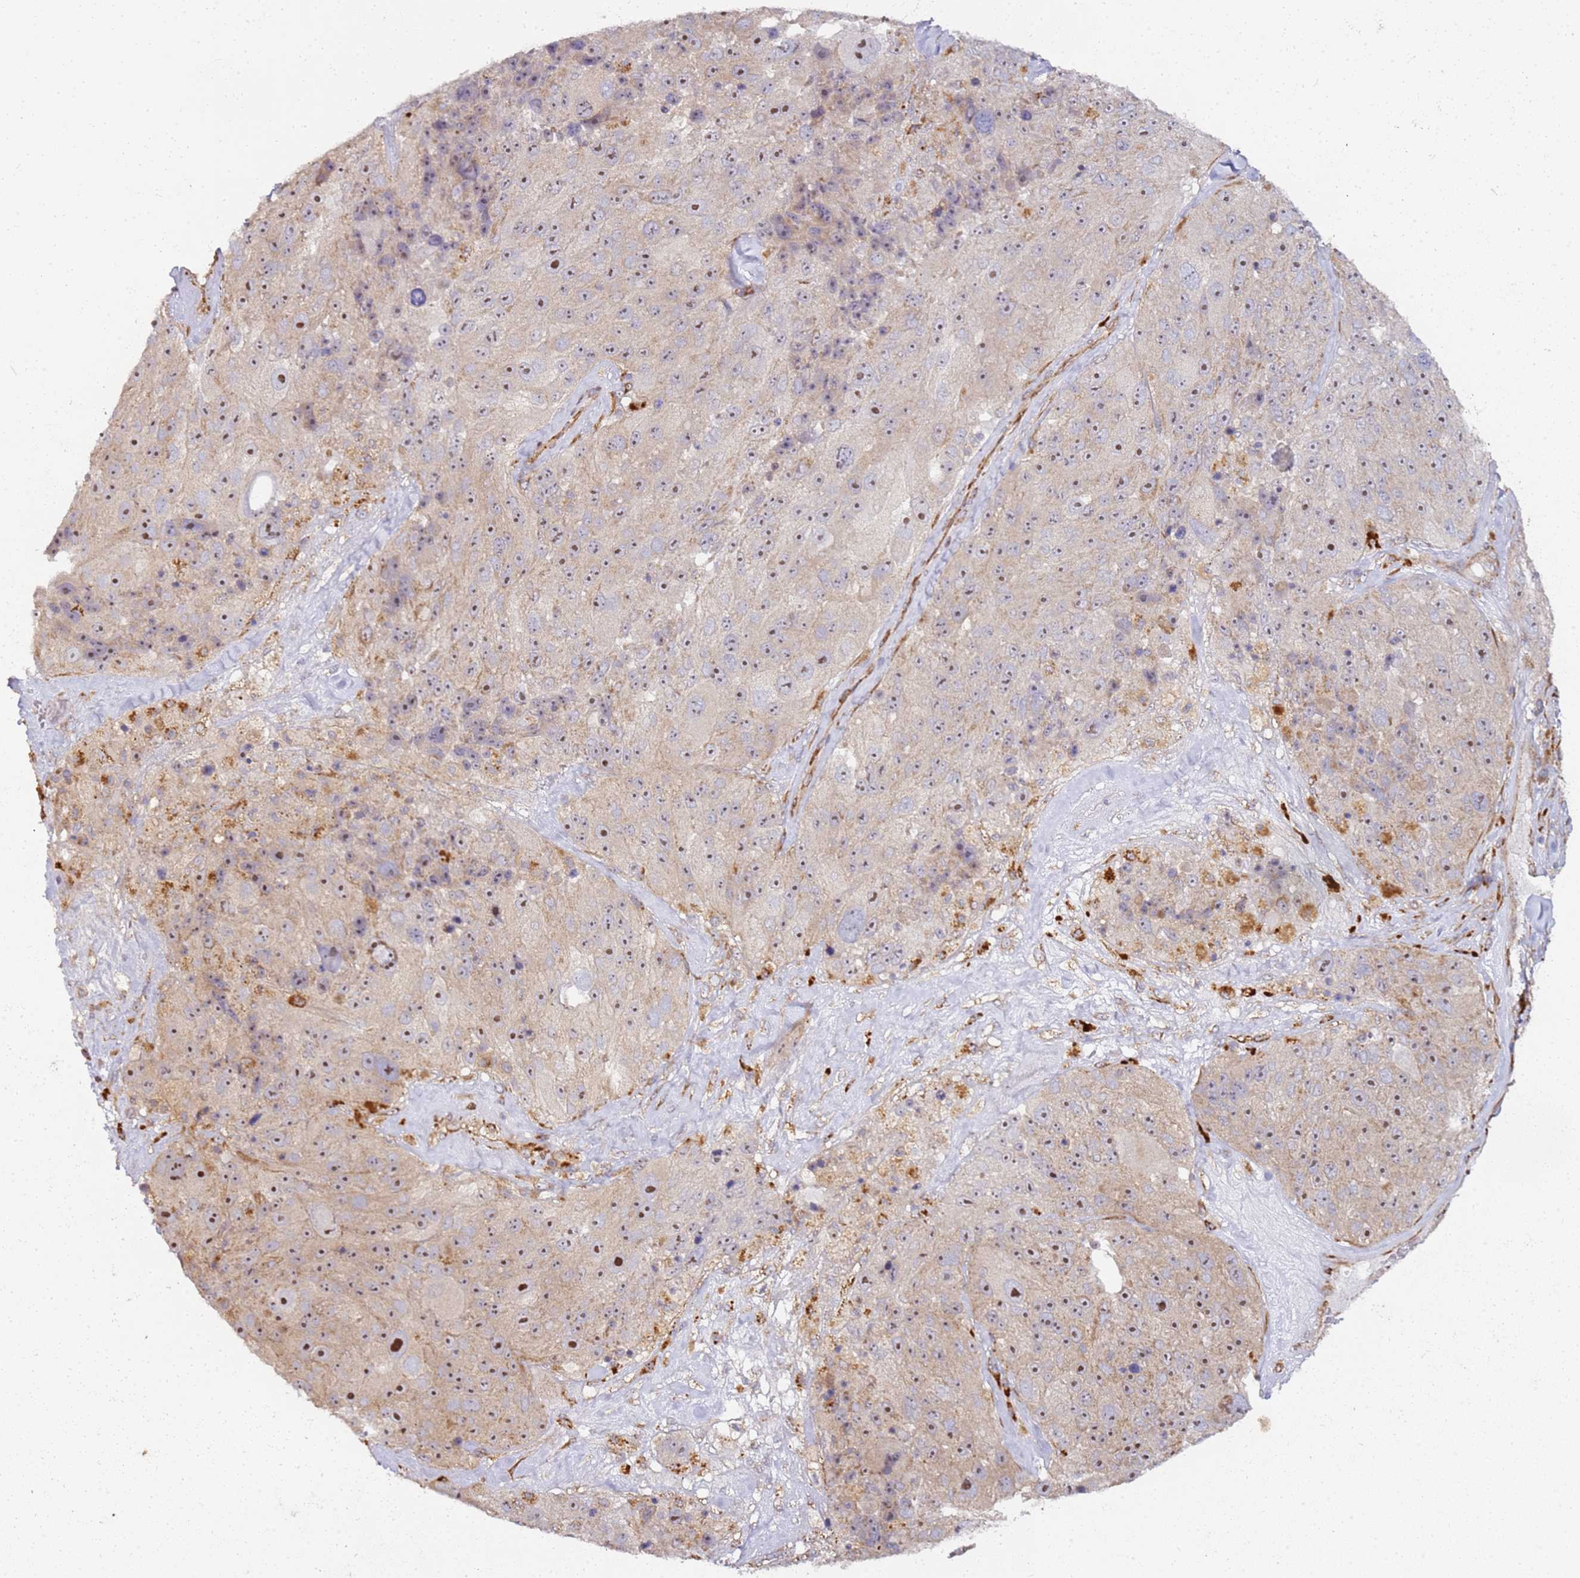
{"staining": {"intensity": "moderate", "quantity": ">75%", "location": "nuclear"}, "tissue": "melanoma", "cell_type": "Tumor cells", "image_type": "cancer", "snomed": [{"axis": "morphology", "description": "Malignant melanoma, Metastatic site"}, {"axis": "topography", "description": "Lymph node"}], "caption": "This is a micrograph of immunohistochemistry staining of melanoma, which shows moderate expression in the nuclear of tumor cells.", "gene": "GRAP", "patient": {"sex": "male", "age": 62}}